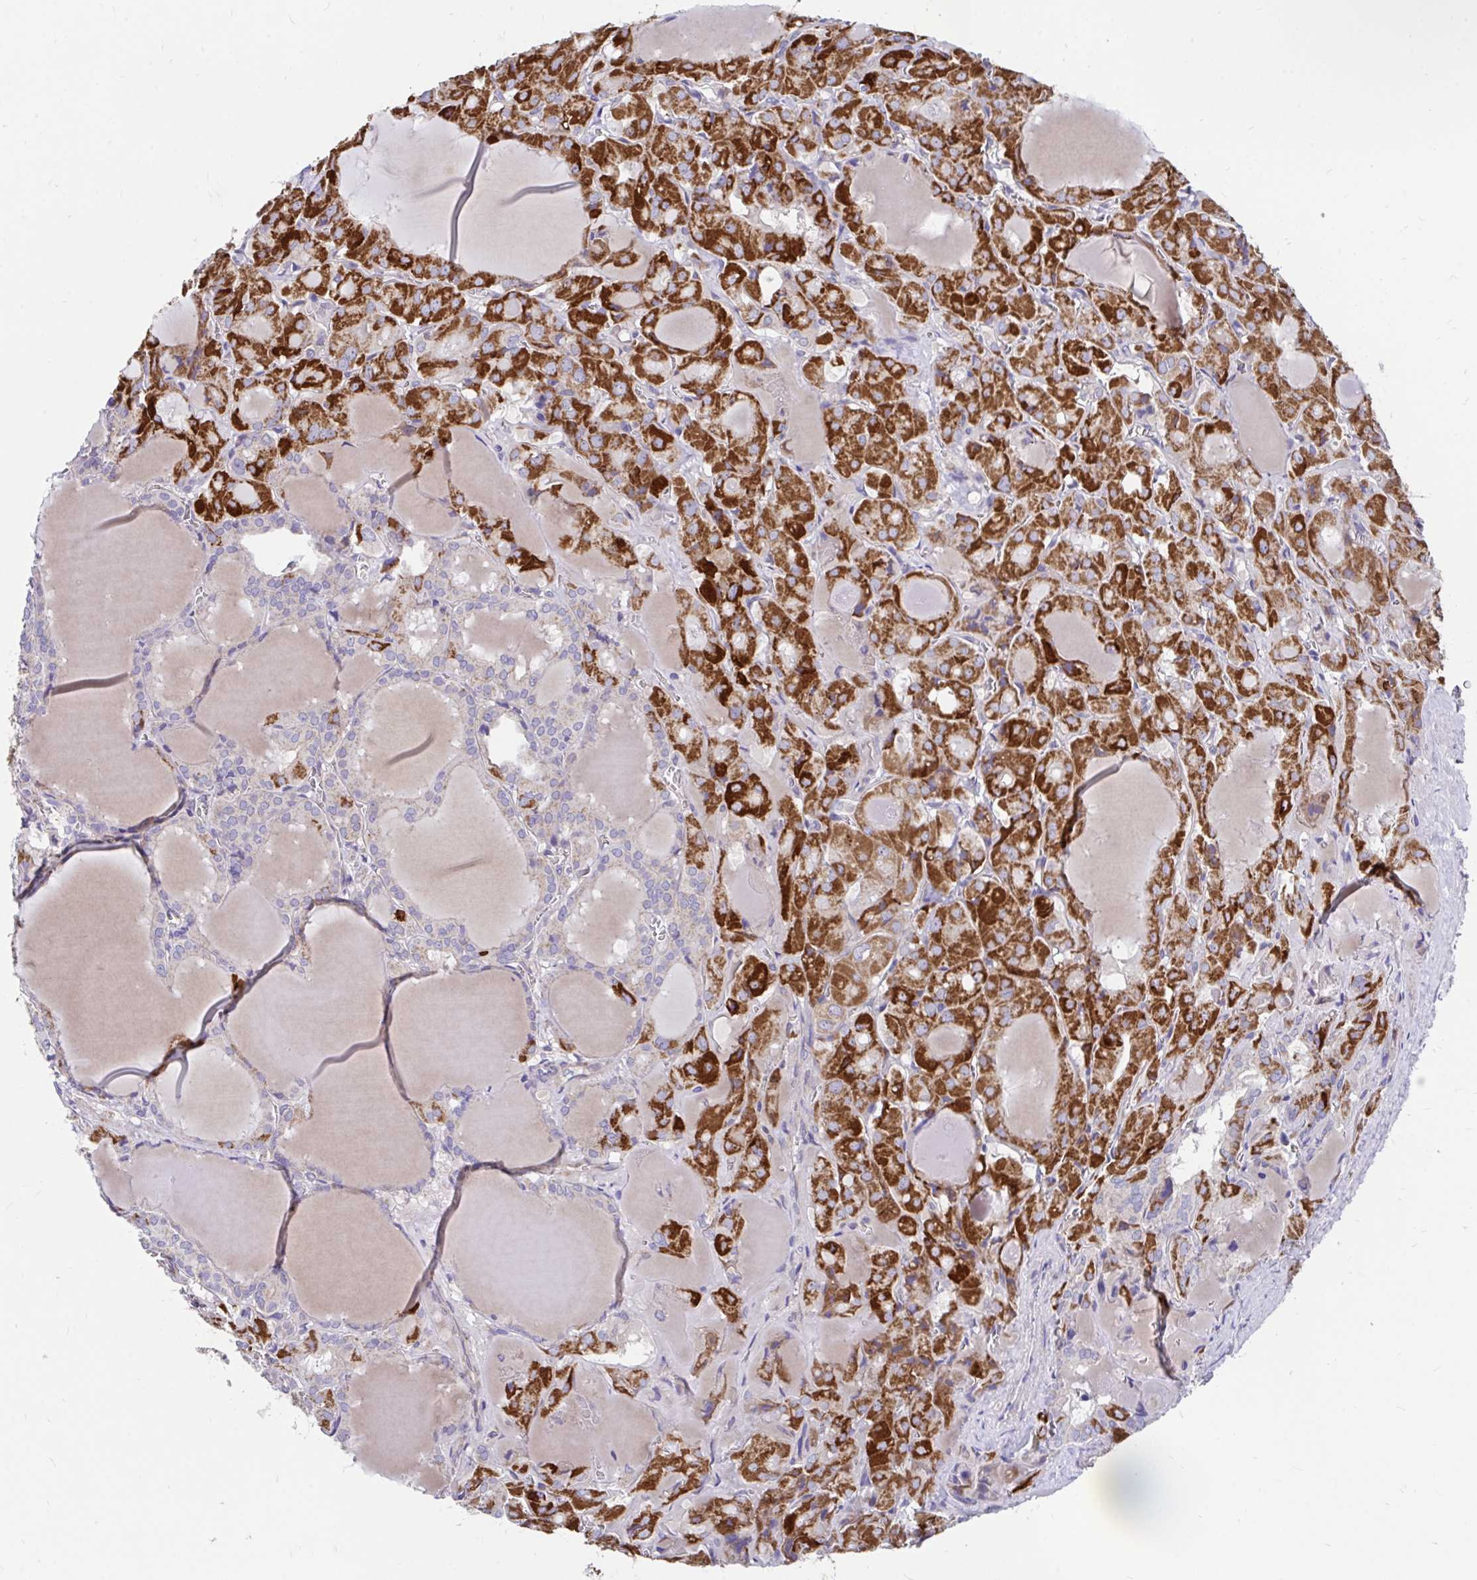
{"staining": {"intensity": "strong", "quantity": "25%-75%", "location": "cytoplasmic/membranous"}, "tissue": "thyroid cancer", "cell_type": "Tumor cells", "image_type": "cancer", "snomed": [{"axis": "morphology", "description": "Papillary adenocarcinoma, NOS"}, {"axis": "topography", "description": "Thyroid gland"}], "caption": "Tumor cells demonstrate high levels of strong cytoplasmic/membranous positivity in approximately 25%-75% of cells in human papillary adenocarcinoma (thyroid).", "gene": "FHIP1B", "patient": {"sex": "male", "age": 87}}